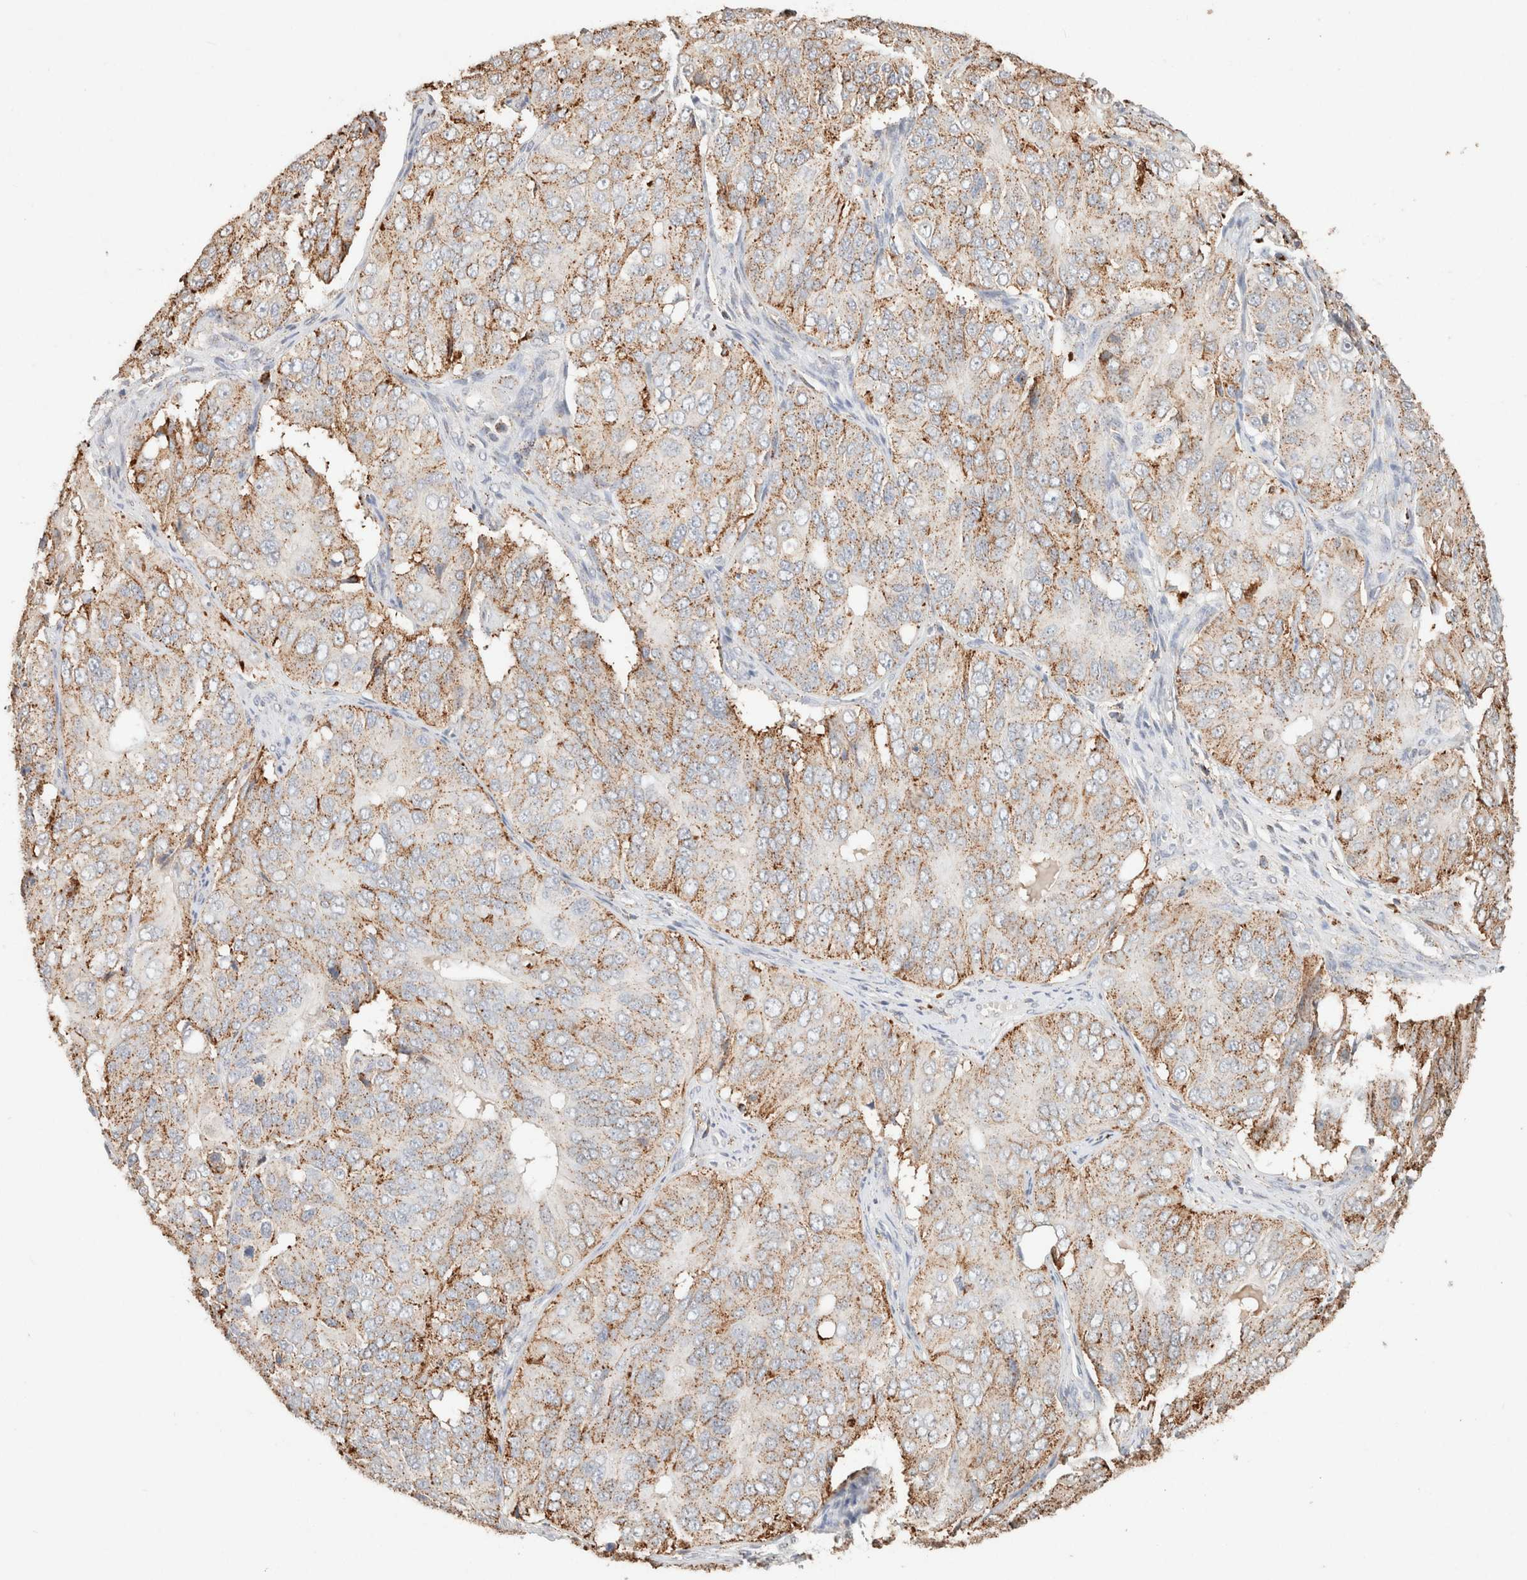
{"staining": {"intensity": "moderate", "quantity": "25%-75%", "location": "cytoplasmic/membranous"}, "tissue": "ovarian cancer", "cell_type": "Tumor cells", "image_type": "cancer", "snomed": [{"axis": "morphology", "description": "Carcinoma, endometroid"}, {"axis": "topography", "description": "Ovary"}], "caption": "A histopathology image of human ovarian cancer stained for a protein demonstrates moderate cytoplasmic/membranous brown staining in tumor cells. (IHC, brightfield microscopy, high magnification).", "gene": "CTSC", "patient": {"sex": "female", "age": 51}}